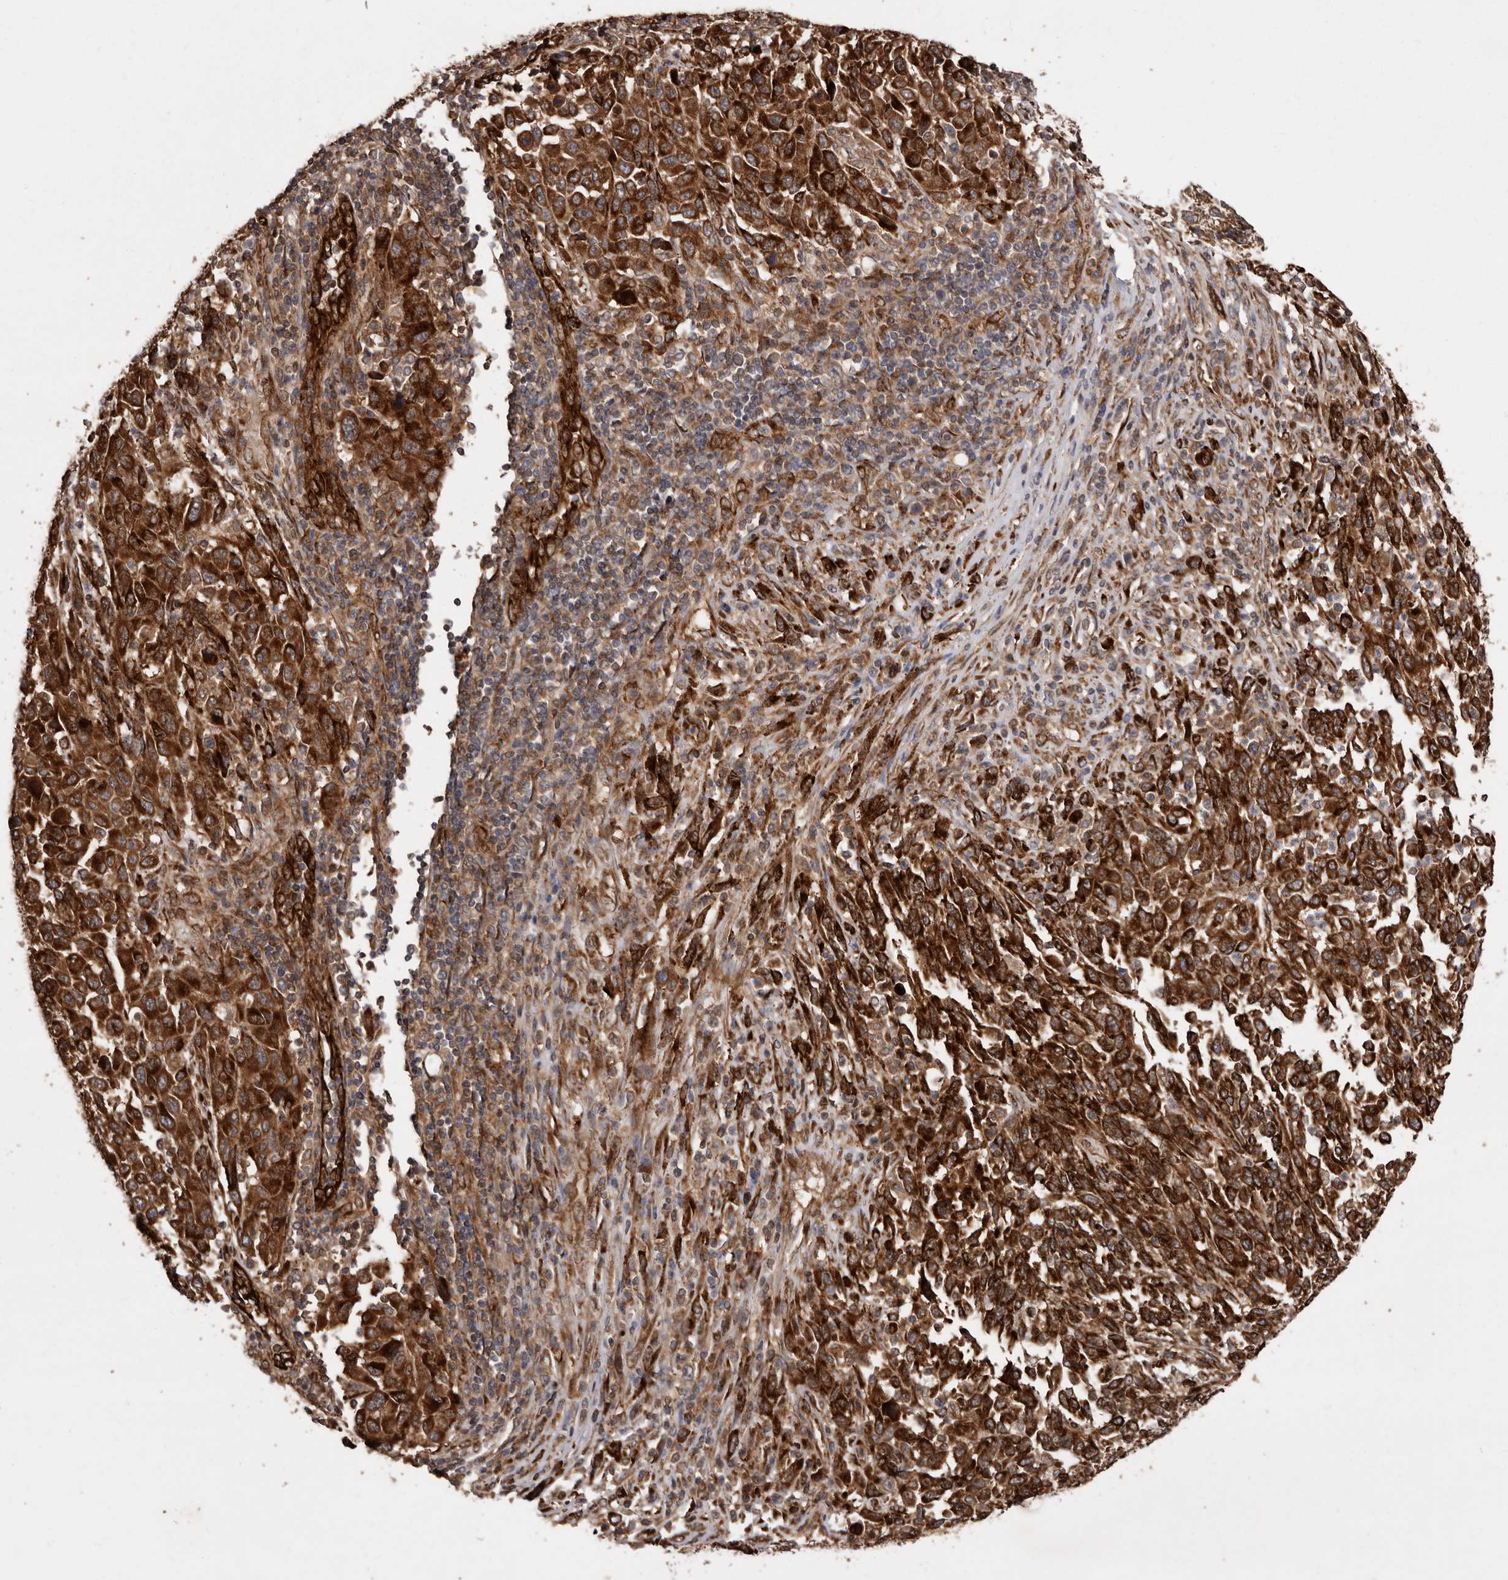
{"staining": {"intensity": "strong", "quantity": ">75%", "location": "cytoplasmic/membranous"}, "tissue": "melanoma", "cell_type": "Tumor cells", "image_type": "cancer", "snomed": [{"axis": "morphology", "description": "Malignant melanoma, Metastatic site"}, {"axis": "topography", "description": "Lymph node"}], "caption": "Protein positivity by immunohistochemistry exhibits strong cytoplasmic/membranous positivity in approximately >75% of tumor cells in melanoma.", "gene": "FLAD1", "patient": {"sex": "male", "age": 61}}